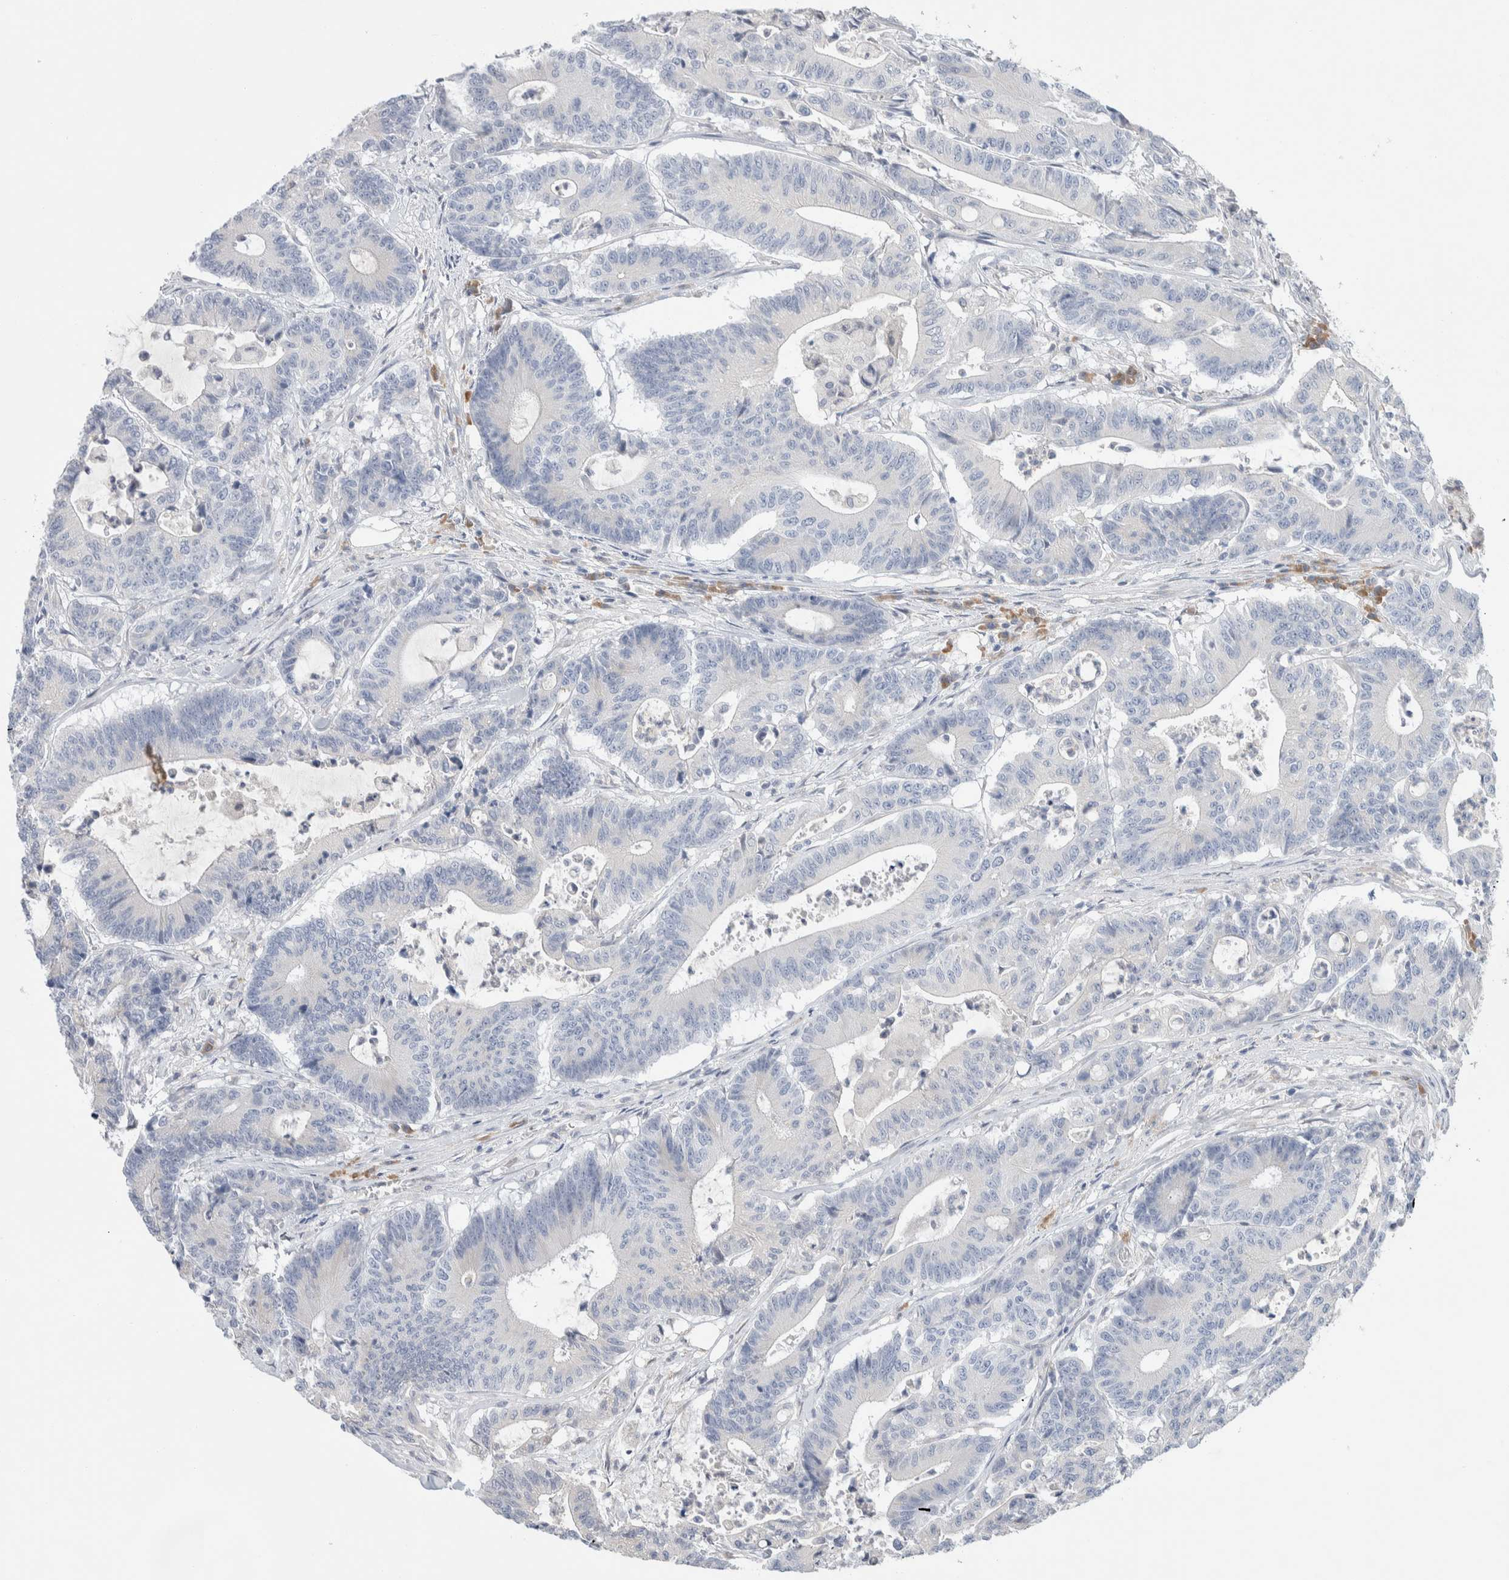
{"staining": {"intensity": "negative", "quantity": "none", "location": "none"}, "tissue": "colorectal cancer", "cell_type": "Tumor cells", "image_type": "cancer", "snomed": [{"axis": "morphology", "description": "Adenocarcinoma, NOS"}, {"axis": "topography", "description": "Colon"}], "caption": "IHC of colorectal adenocarcinoma reveals no positivity in tumor cells. The staining was performed using DAB to visualize the protein expression in brown, while the nuclei were stained in blue with hematoxylin (Magnification: 20x).", "gene": "RUSF1", "patient": {"sex": "female", "age": 84}}